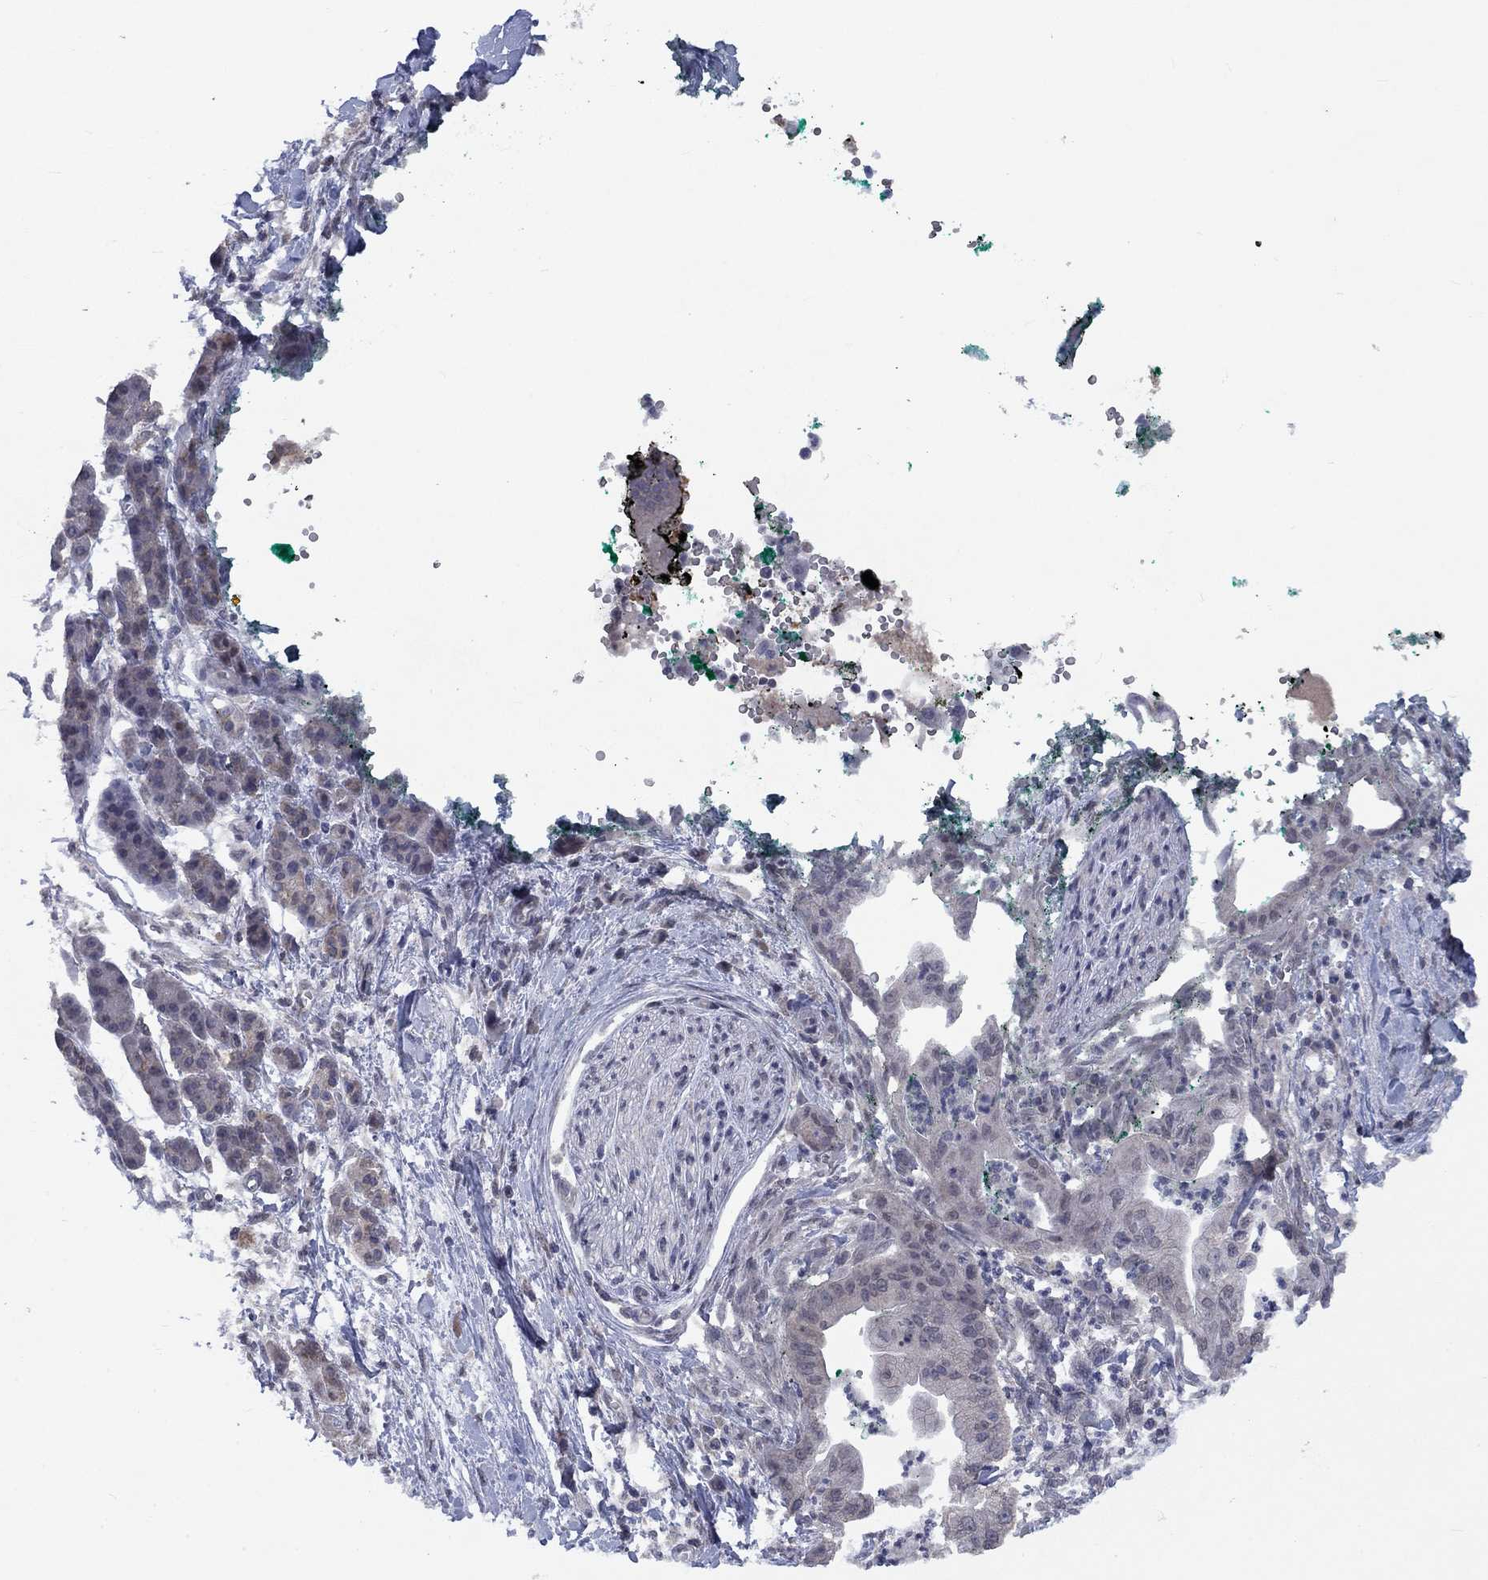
{"staining": {"intensity": "negative", "quantity": "none", "location": "none"}, "tissue": "pancreatic cancer", "cell_type": "Tumor cells", "image_type": "cancer", "snomed": [{"axis": "morphology", "description": "Normal tissue, NOS"}, {"axis": "morphology", "description": "Adenocarcinoma, NOS"}, {"axis": "topography", "description": "Lymph node"}, {"axis": "topography", "description": "Pancreas"}], "caption": "Histopathology image shows no protein positivity in tumor cells of adenocarcinoma (pancreatic) tissue.", "gene": "SPATA33", "patient": {"sex": "female", "age": 58}}